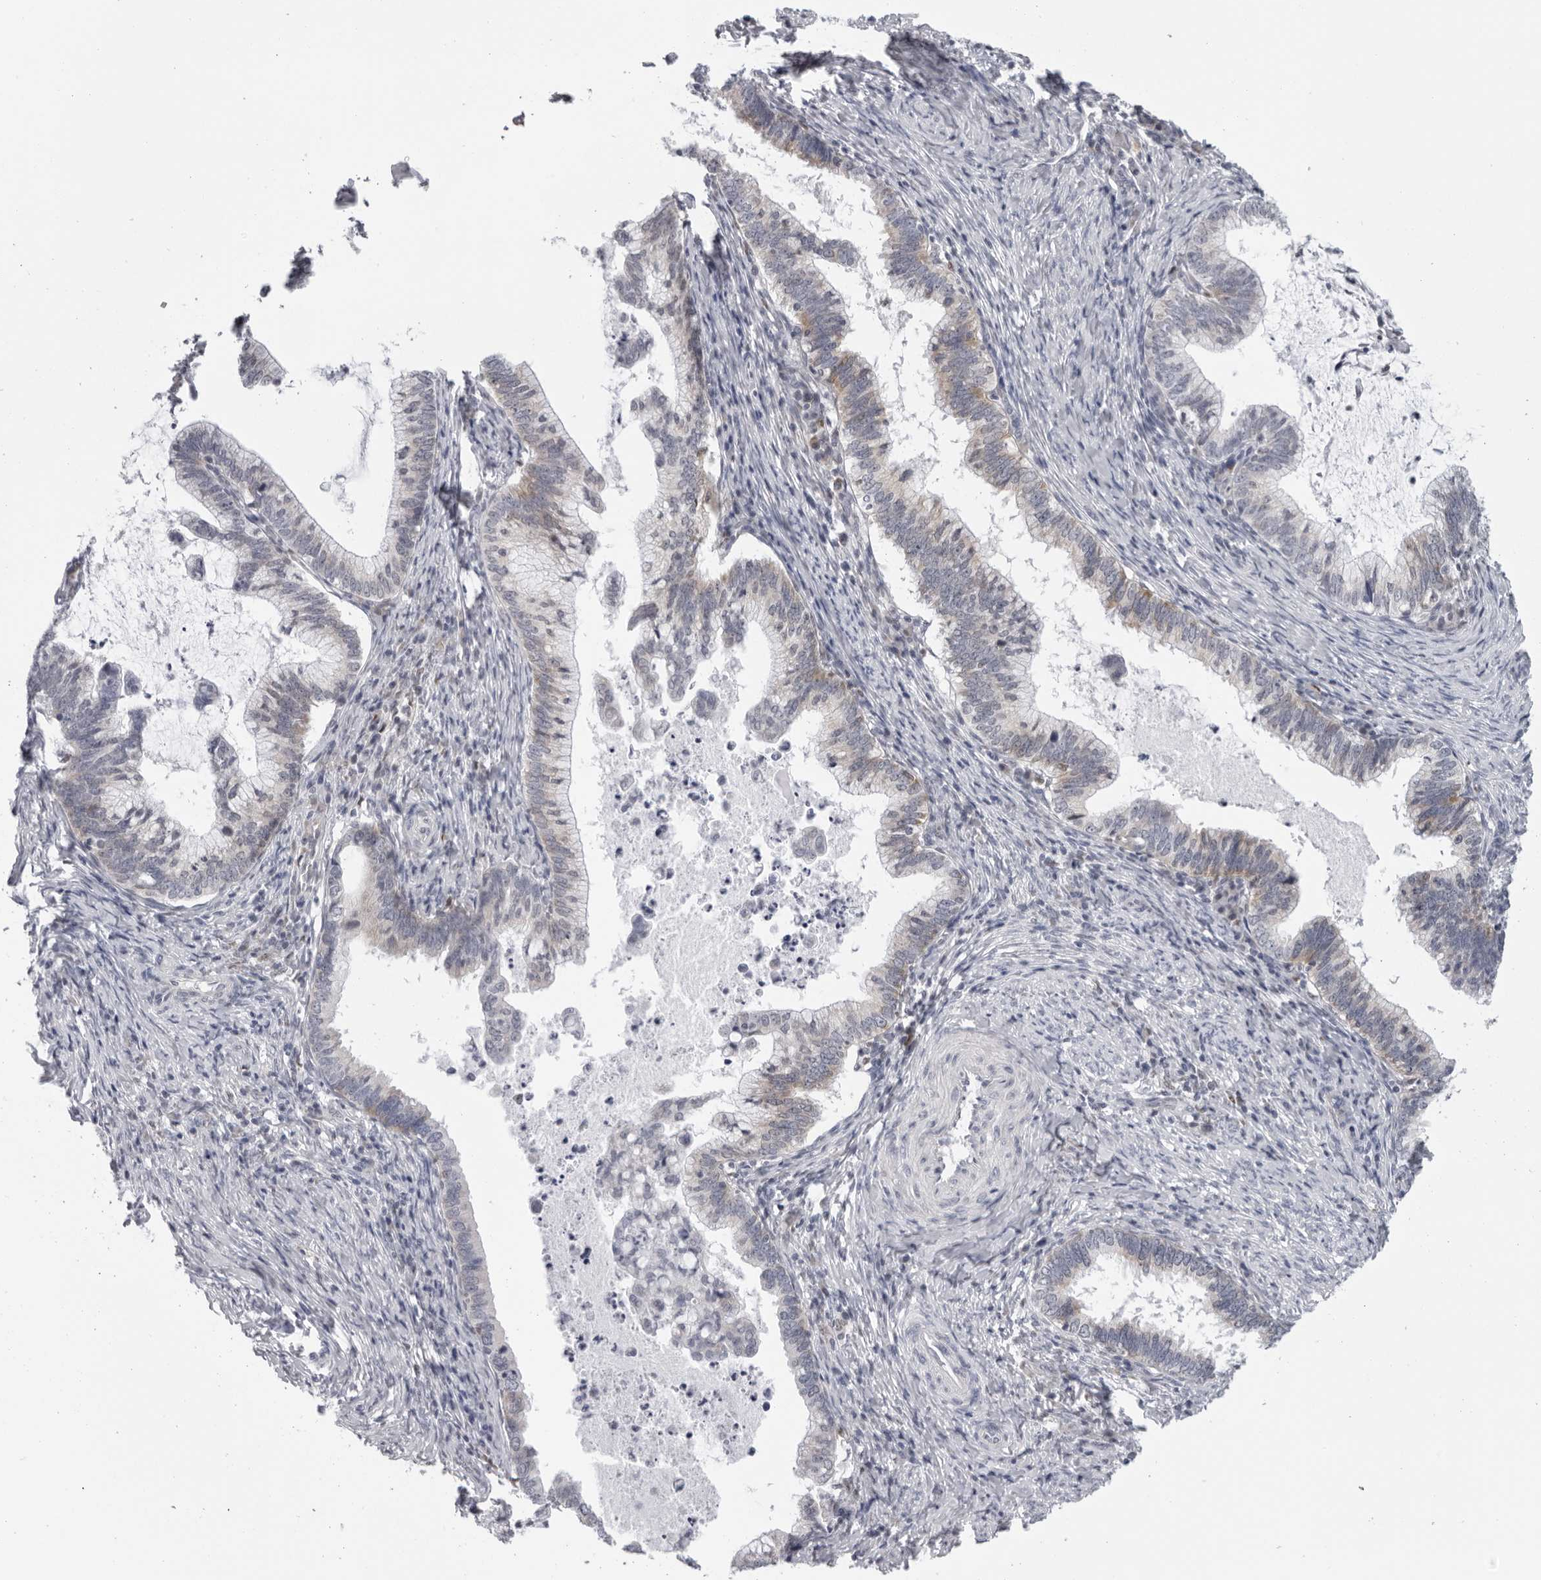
{"staining": {"intensity": "weak", "quantity": "<25%", "location": "cytoplasmic/membranous"}, "tissue": "cervical cancer", "cell_type": "Tumor cells", "image_type": "cancer", "snomed": [{"axis": "morphology", "description": "Adenocarcinoma, NOS"}, {"axis": "topography", "description": "Cervix"}], "caption": "Immunohistochemical staining of human adenocarcinoma (cervical) reveals no significant positivity in tumor cells.", "gene": "CPT2", "patient": {"sex": "female", "age": 36}}